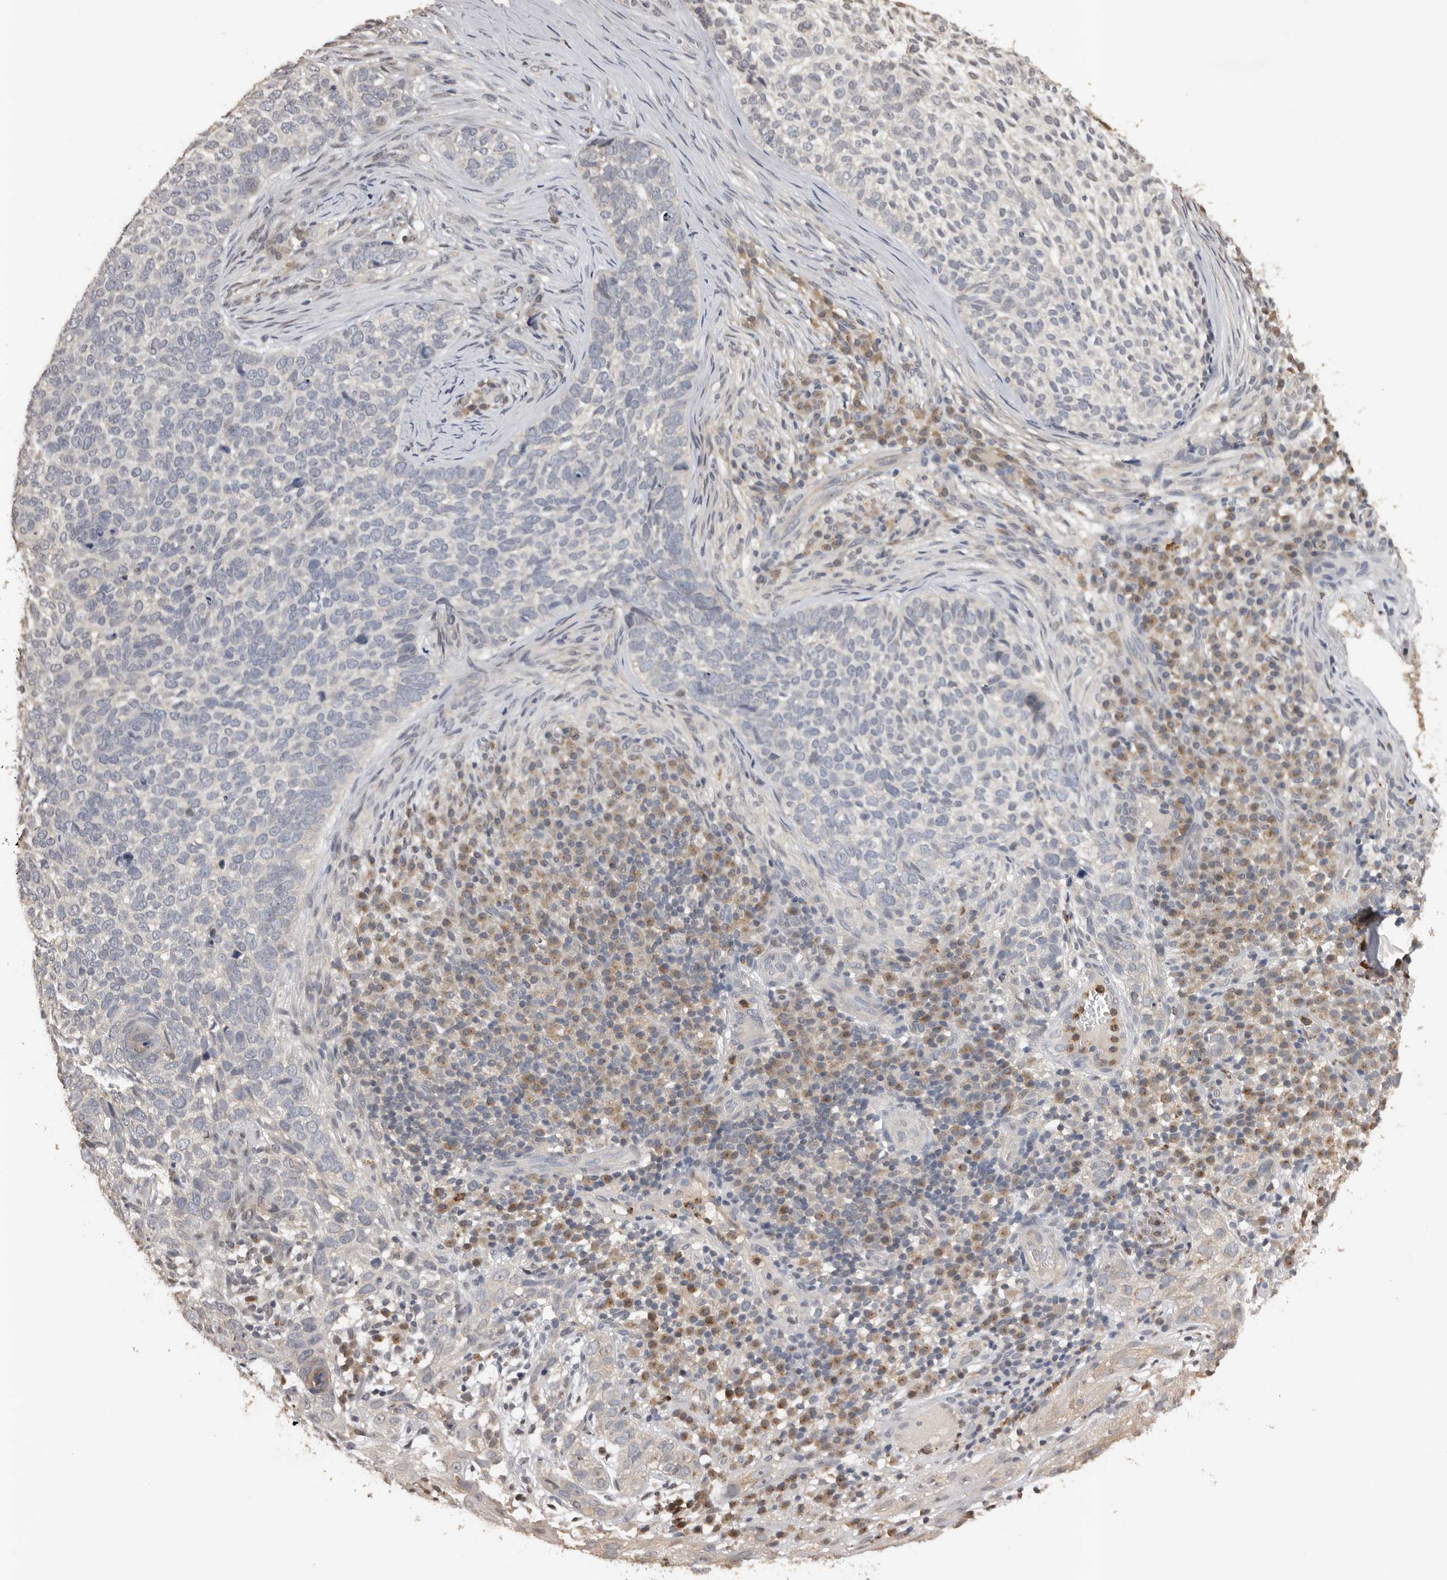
{"staining": {"intensity": "negative", "quantity": "none", "location": "none"}, "tissue": "skin cancer", "cell_type": "Tumor cells", "image_type": "cancer", "snomed": [{"axis": "morphology", "description": "Basal cell carcinoma"}, {"axis": "topography", "description": "Skin"}], "caption": "There is no significant expression in tumor cells of skin basal cell carcinoma.", "gene": "KIF2B", "patient": {"sex": "female", "age": 64}}